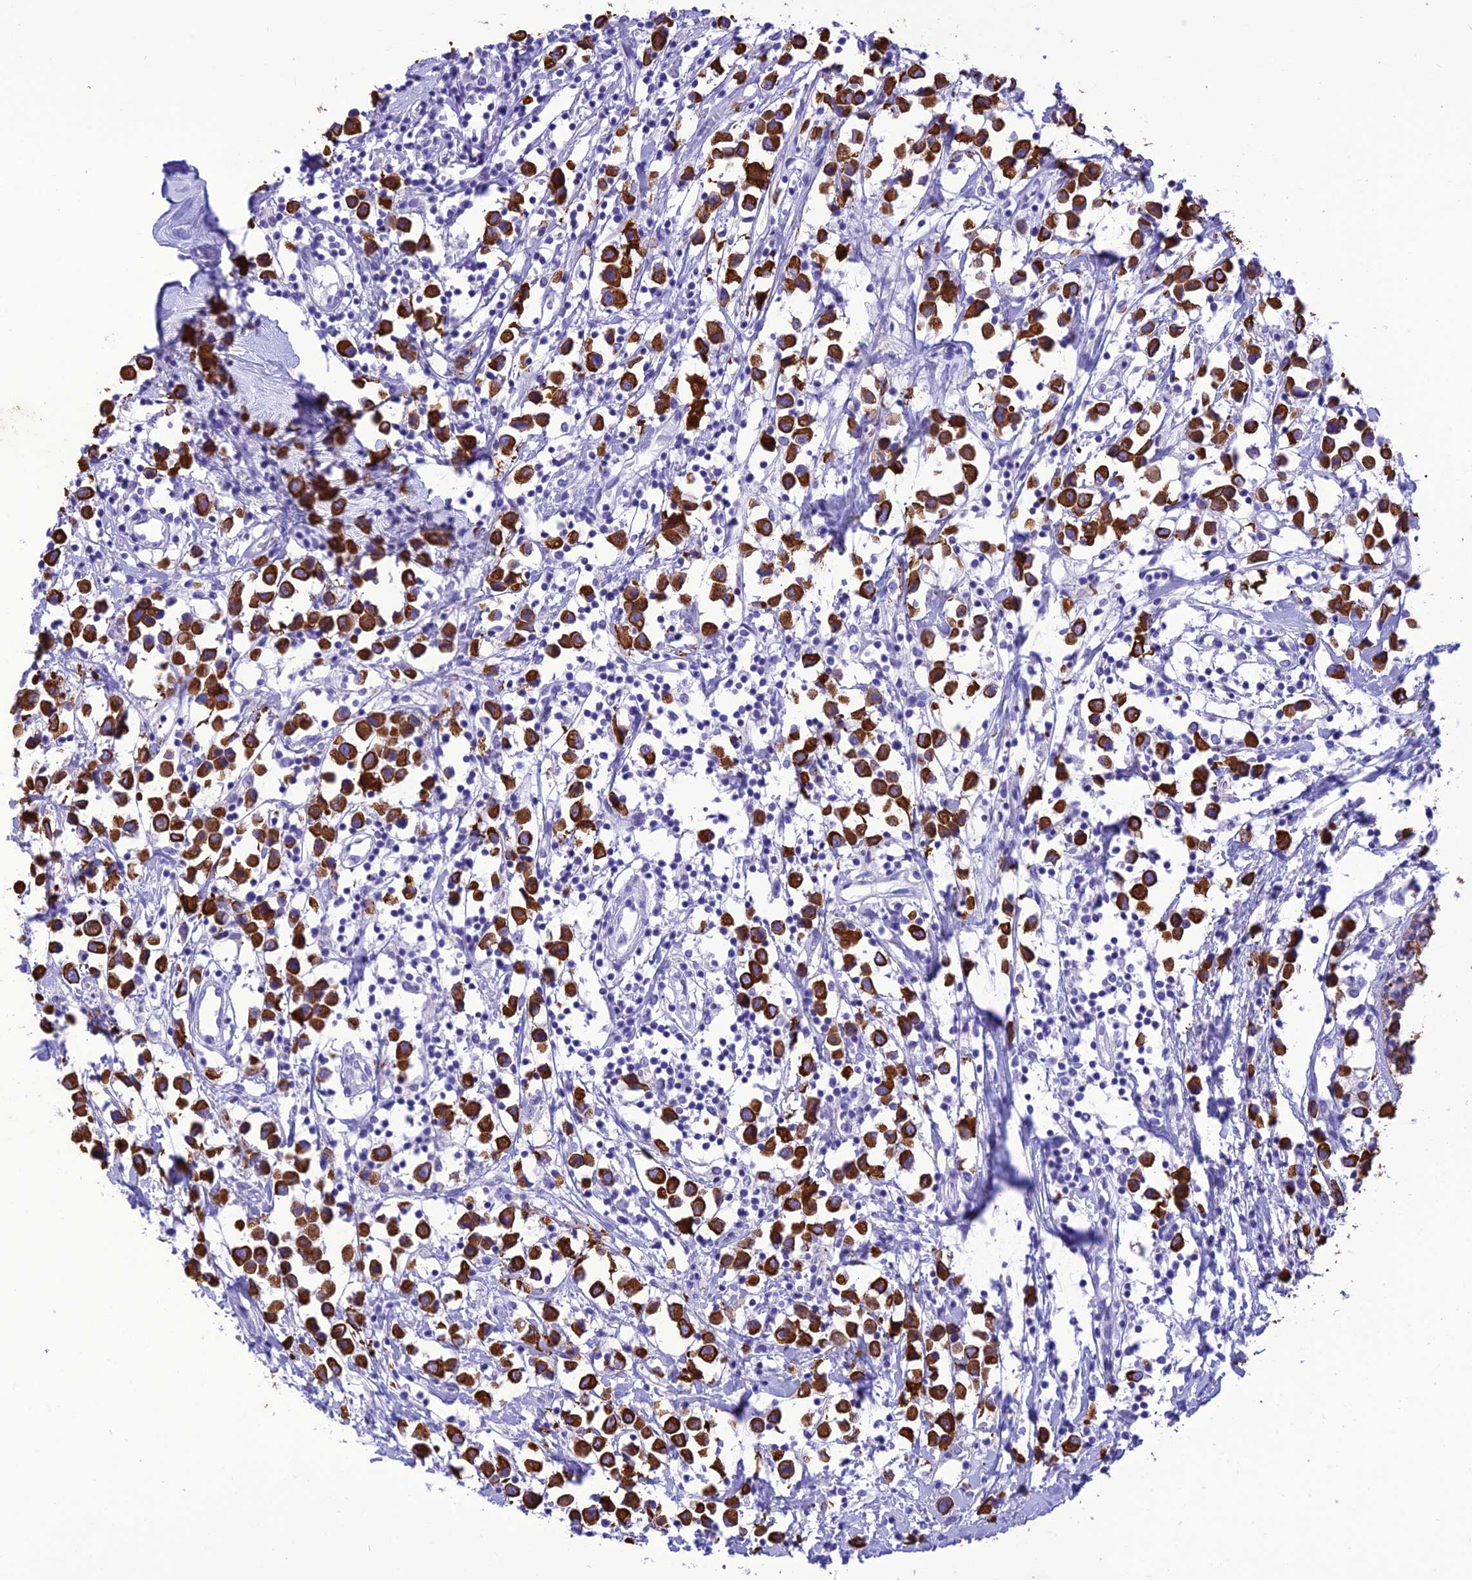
{"staining": {"intensity": "strong", "quantity": ">75%", "location": "cytoplasmic/membranous"}, "tissue": "breast cancer", "cell_type": "Tumor cells", "image_type": "cancer", "snomed": [{"axis": "morphology", "description": "Duct carcinoma"}, {"axis": "topography", "description": "Breast"}], "caption": "Immunohistochemistry (IHC) of human breast cancer displays high levels of strong cytoplasmic/membranous expression in approximately >75% of tumor cells. The staining was performed using DAB, with brown indicating positive protein expression. Nuclei are stained blue with hematoxylin.", "gene": "VPS52", "patient": {"sex": "female", "age": 61}}